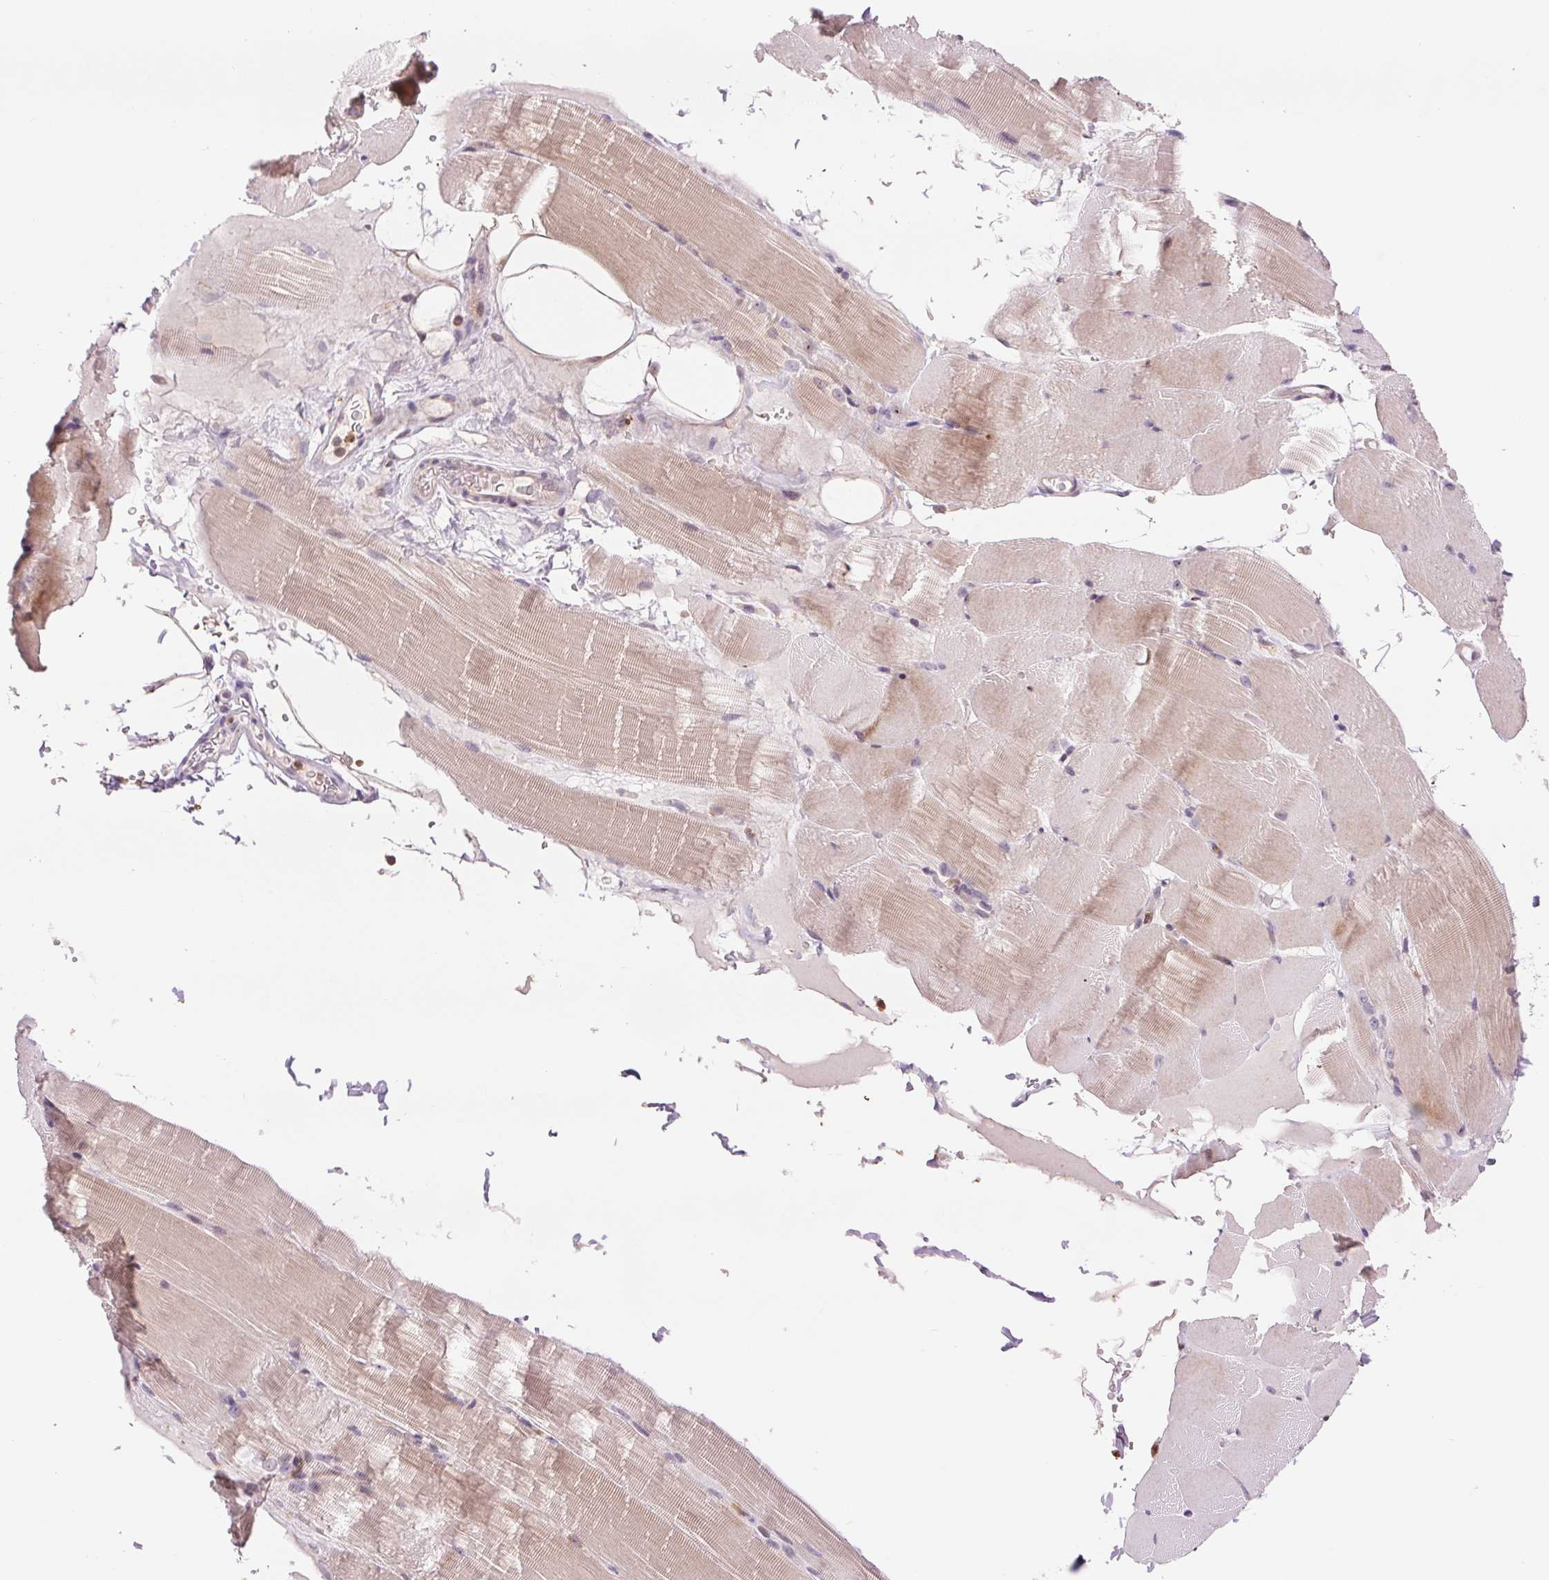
{"staining": {"intensity": "weak", "quantity": "25%-75%", "location": "cytoplasmic/membranous"}, "tissue": "skeletal muscle", "cell_type": "Myocytes", "image_type": "normal", "snomed": [{"axis": "morphology", "description": "Normal tissue, NOS"}, {"axis": "topography", "description": "Skeletal muscle"}], "caption": "Protein expression analysis of unremarkable skeletal muscle shows weak cytoplasmic/membranous staining in about 25%-75% of myocytes. The protein is shown in brown color, while the nuclei are stained blue.", "gene": "RANBP3L", "patient": {"sex": "female", "age": 37}}